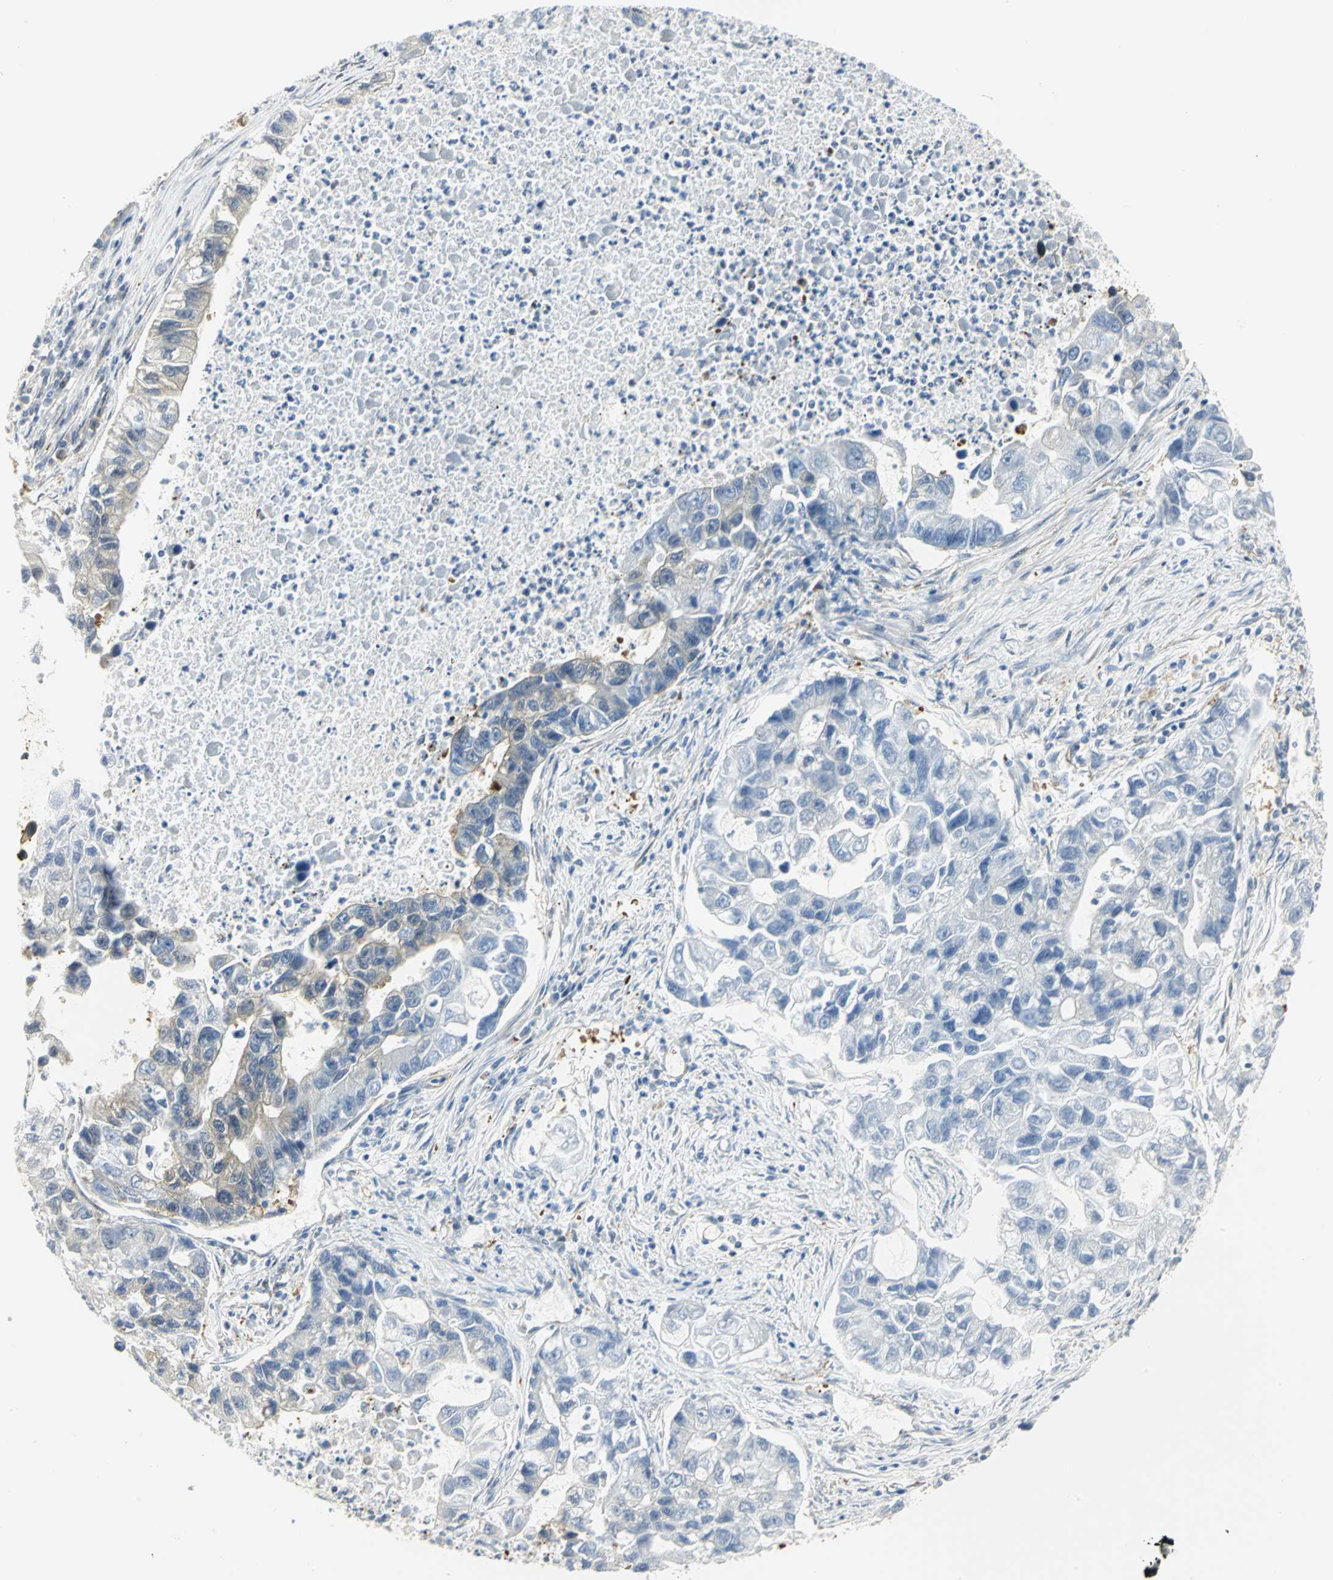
{"staining": {"intensity": "weak", "quantity": "<25%", "location": "cytoplasmic/membranous"}, "tissue": "lung cancer", "cell_type": "Tumor cells", "image_type": "cancer", "snomed": [{"axis": "morphology", "description": "Adenocarcinoma, NOS"}, {"axis": "topography", "description": "Lung"}], "caption": "An immunohistochemistry histopathology image of lung cancer is shown. There is no staining in tumor cells of lung cancer. Brightfield microscopy of immunohistochemistry (IHC) stained with DAB (brown) and hematoxylin (blue), captured at high magnification.", "gene": "EEA1", "patient": {"sex": "female", "age": 51}}